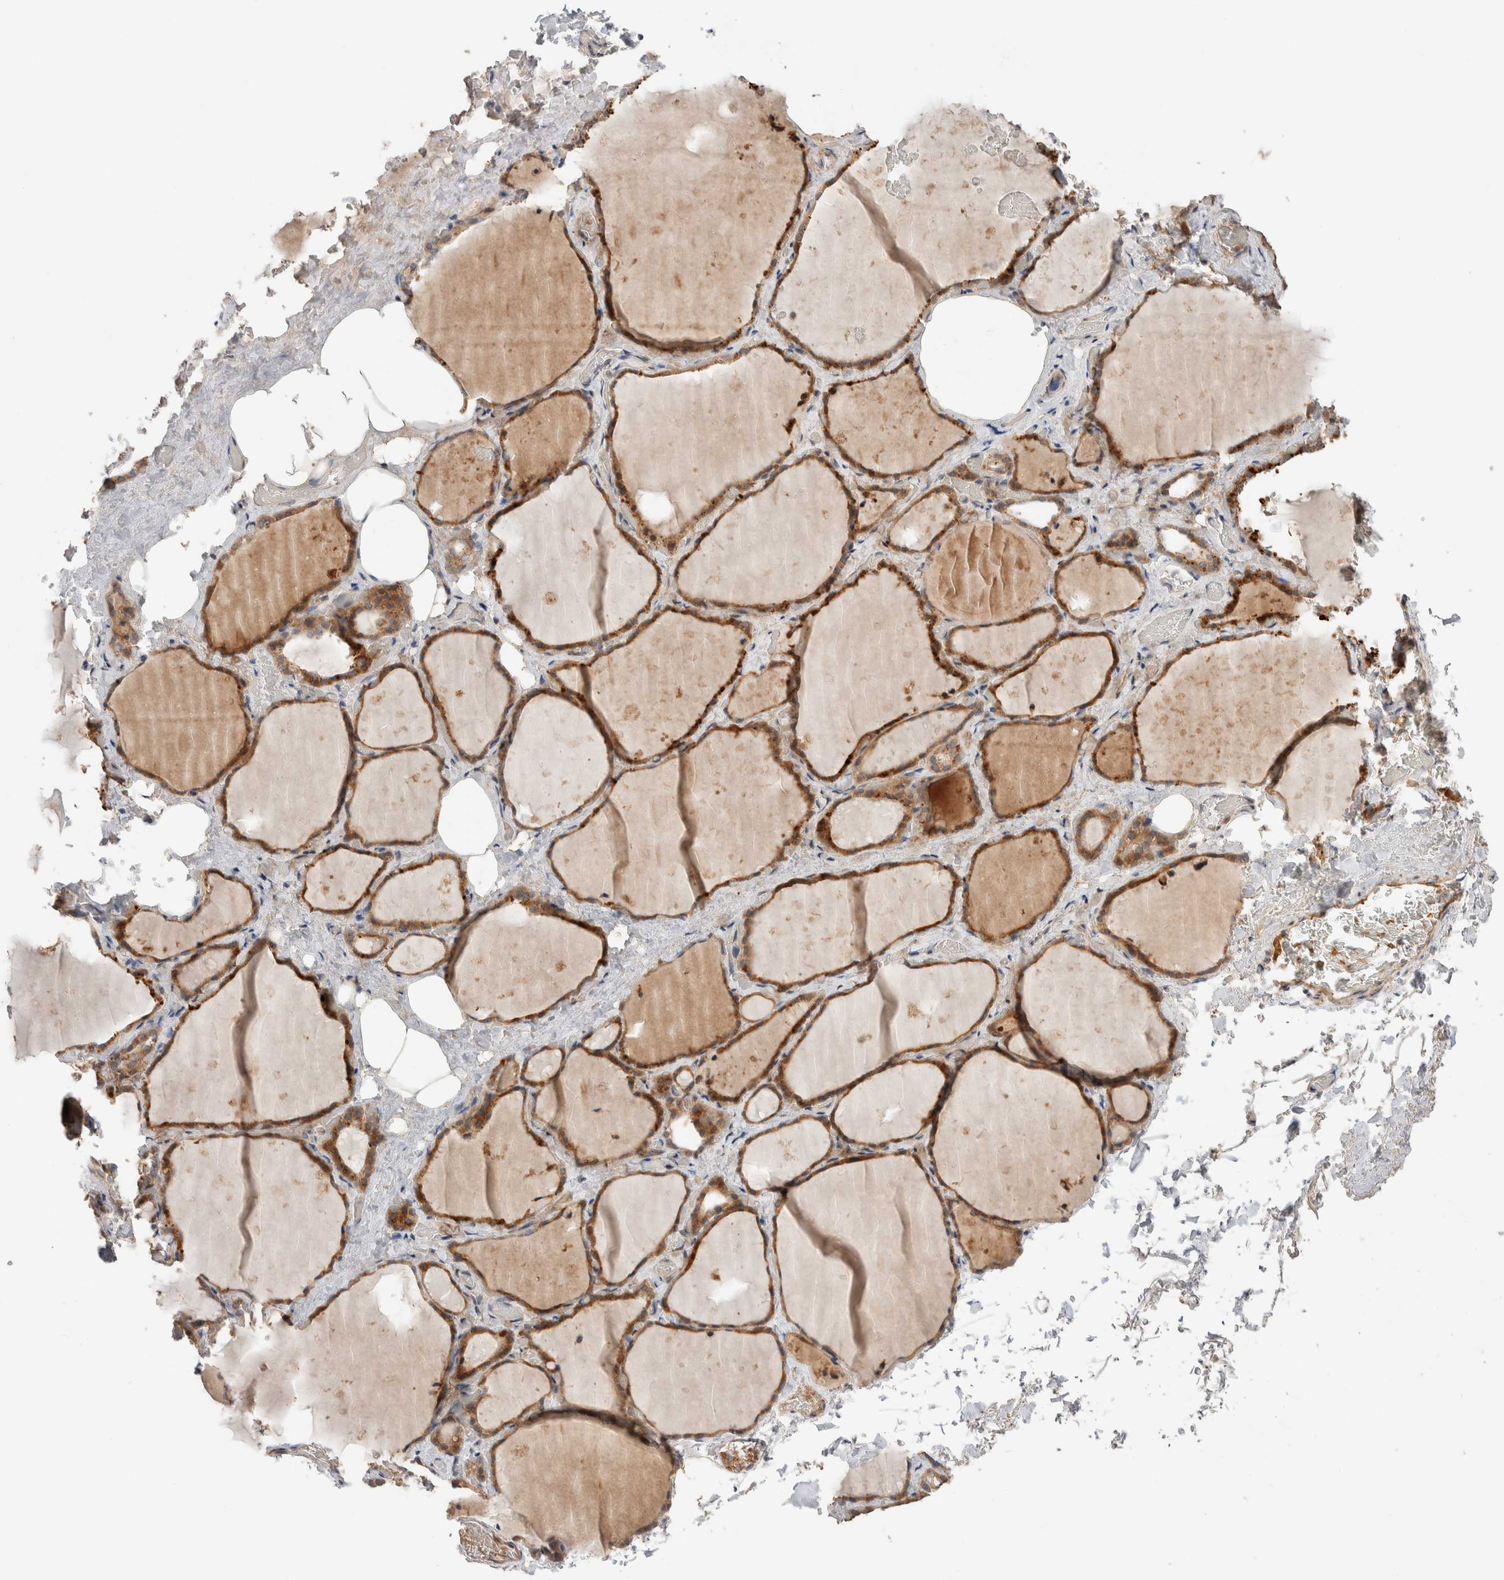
{"staining": {"intensity": "moderate", "quantity": ">75%", "location": "cytoplasmic/membranous"}, "tissue": "thyroid gland", "cell_type": "Glandular cells", "image_type": "normal", "snomed": [{"axis": "morphology", "description": "Normal tissue, NOS"}, {"axis": "topography", "description": "Thyroid gland"}], "caption": "Immunohistochemical staining of normal human thyroid gland displays moderate cytoplasmic/membranous protein staining in approximately >75% of glandular cells.", "gene": "CASK", "patient": {"sex": "male", "age": 61}}